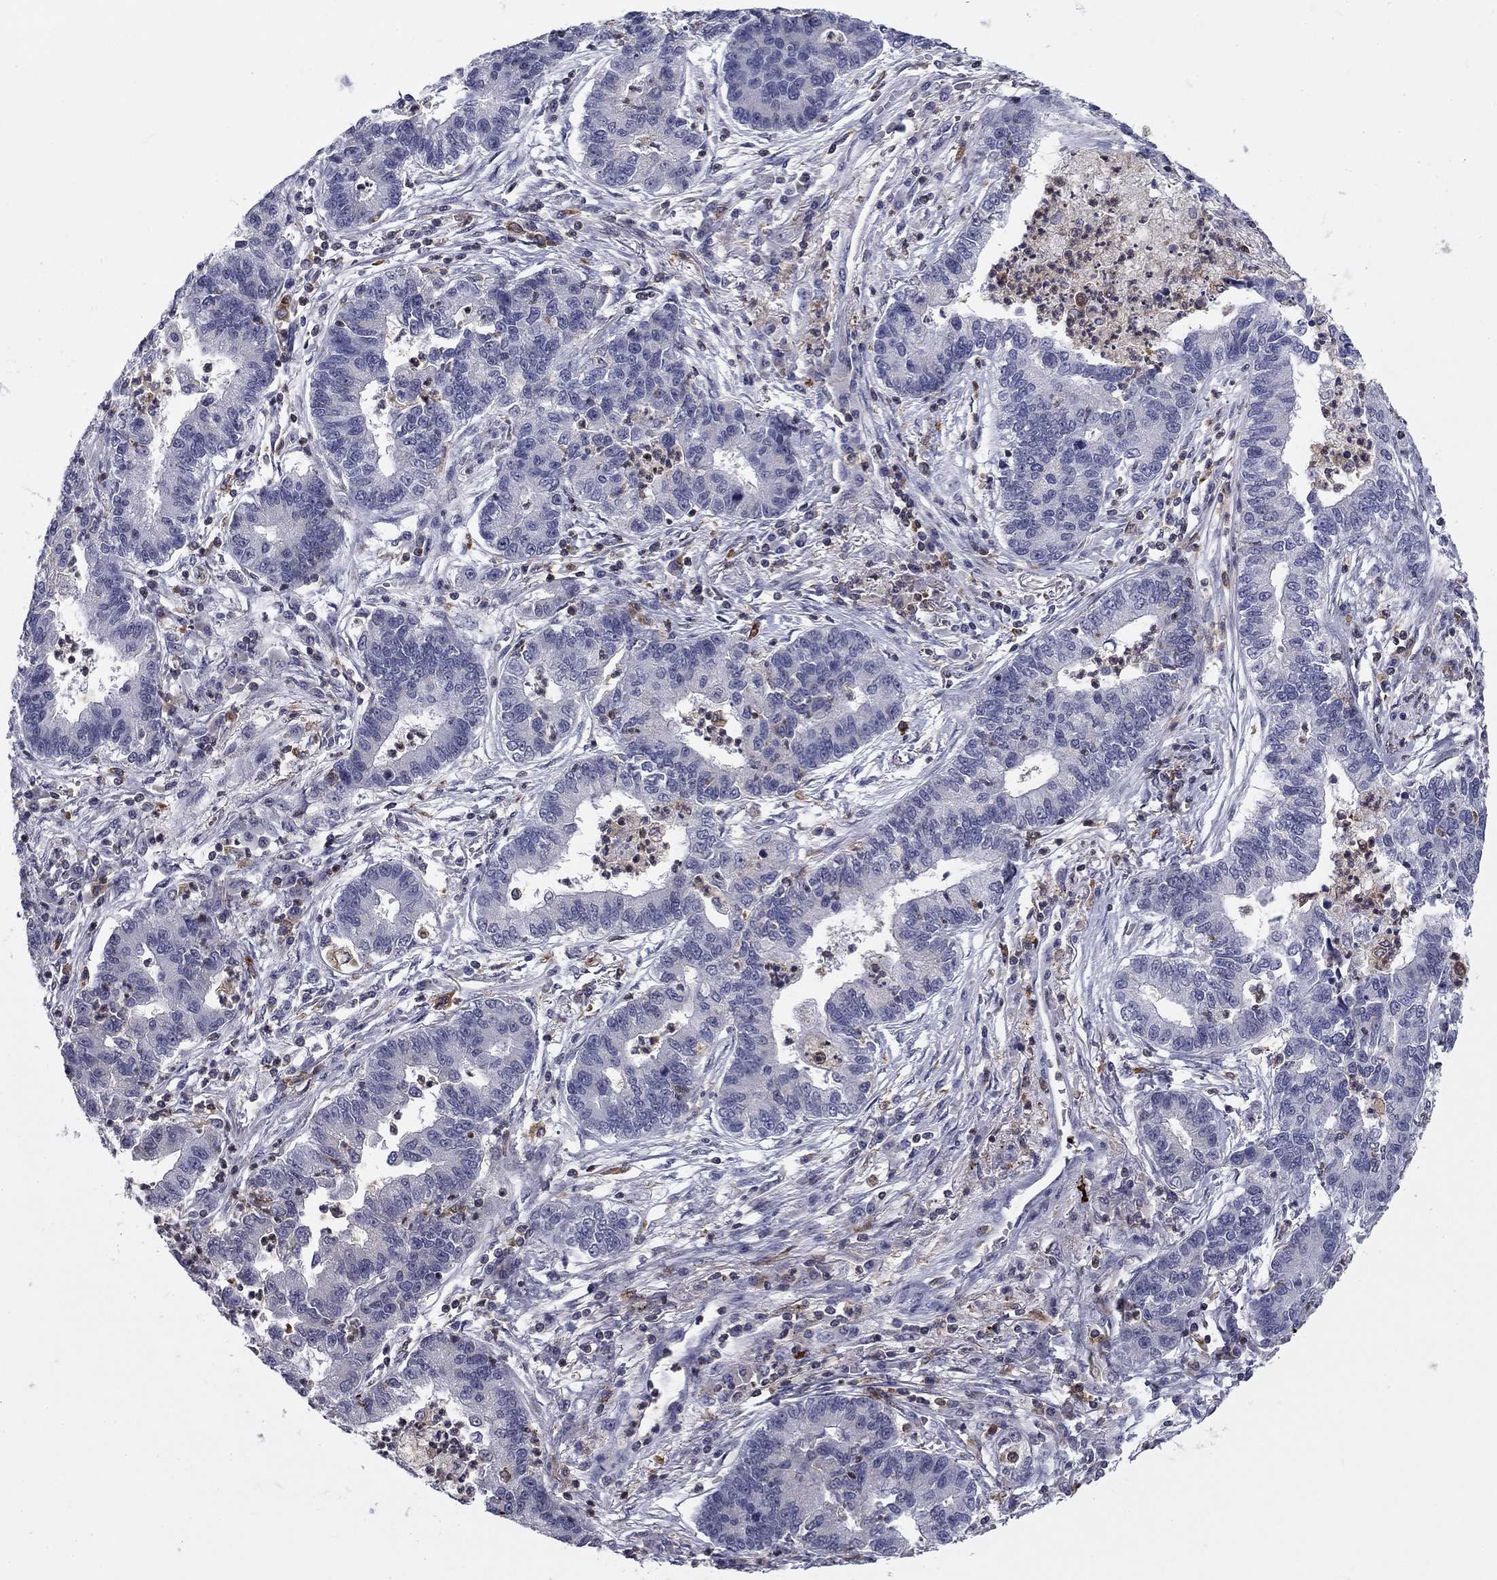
{"staining": {"intensity": "negative", "quantity": "none", "location": "none"}, "tissue": "lung cancer", "cell_type": "Tumor cells", "image_type": "cancer", "snomed": [{"axis": "morphology", "description": "Adenocarcinoma, NOS"}, {"axis": "topography", "description": "Lung"}], "caption": "The photomicrograph reveals no staining of tumor cells in lung cancer.", "gene": "PLCB2", "patient": {"sex": "female", "age": 57}}